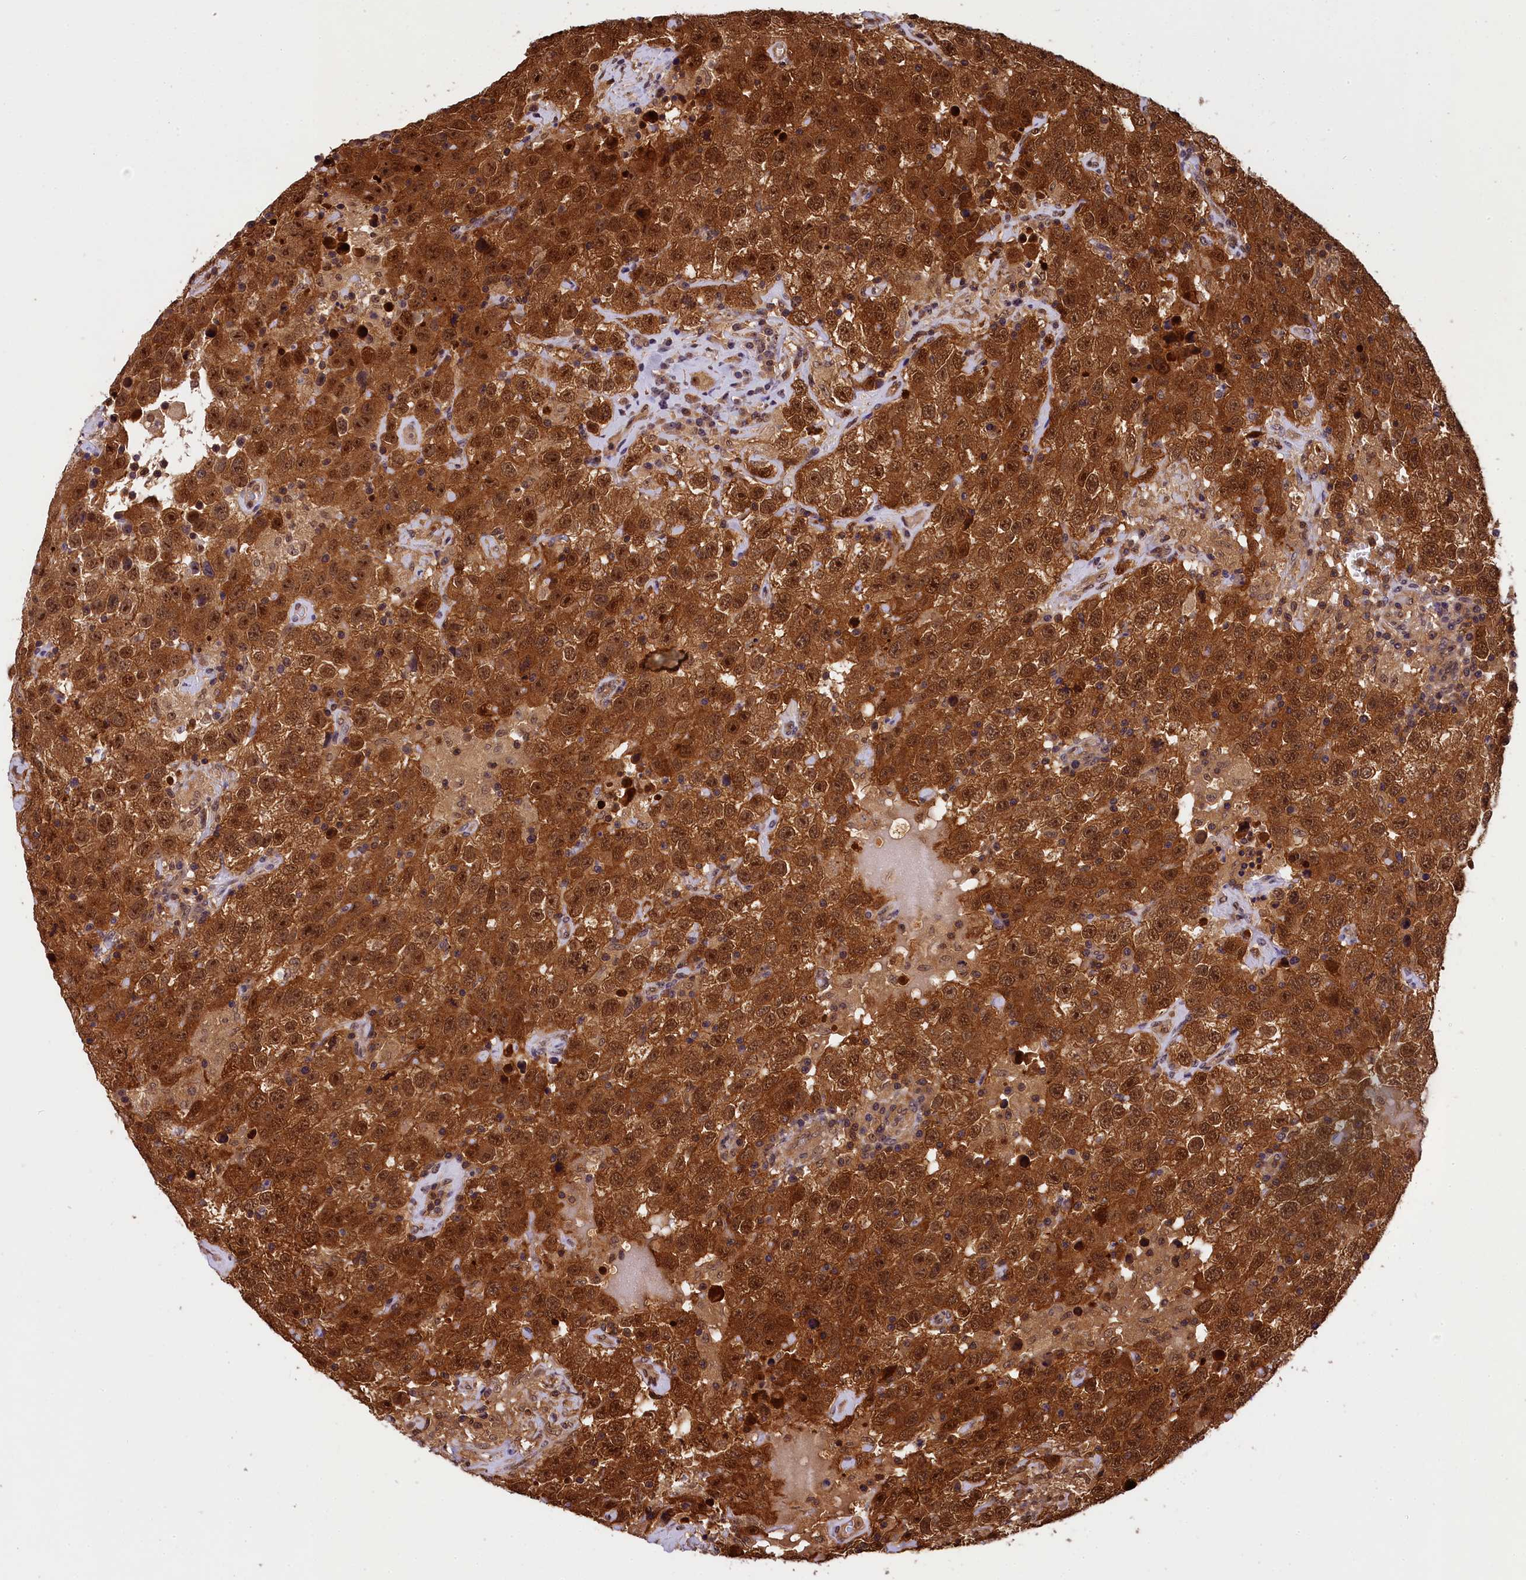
{"staining": {"intensity": "strong", "quantity": ">75%", "location": "cytoplasmic/membranous,nuclear"}, "tissue": "testis cancer", "cell_type": "Tumor cells", "image_type": "cancer", "snomed": [{"axis": "morphology", "description": "Seminoma, NOS"}, {"axis": "topography", "description": "Testis"}], "caption": "A brown stain highlights strong cytoplasmic/membranous and nuclear positivity of a protein in testis cancer (seminoma) tumor cells. (DAB (3,3'-diaminobenzidine) IHC, brown staining for protein, blue staining for nuclei).", "gene": "EIF6", "patient": {"sex": "male", "age": 41}}